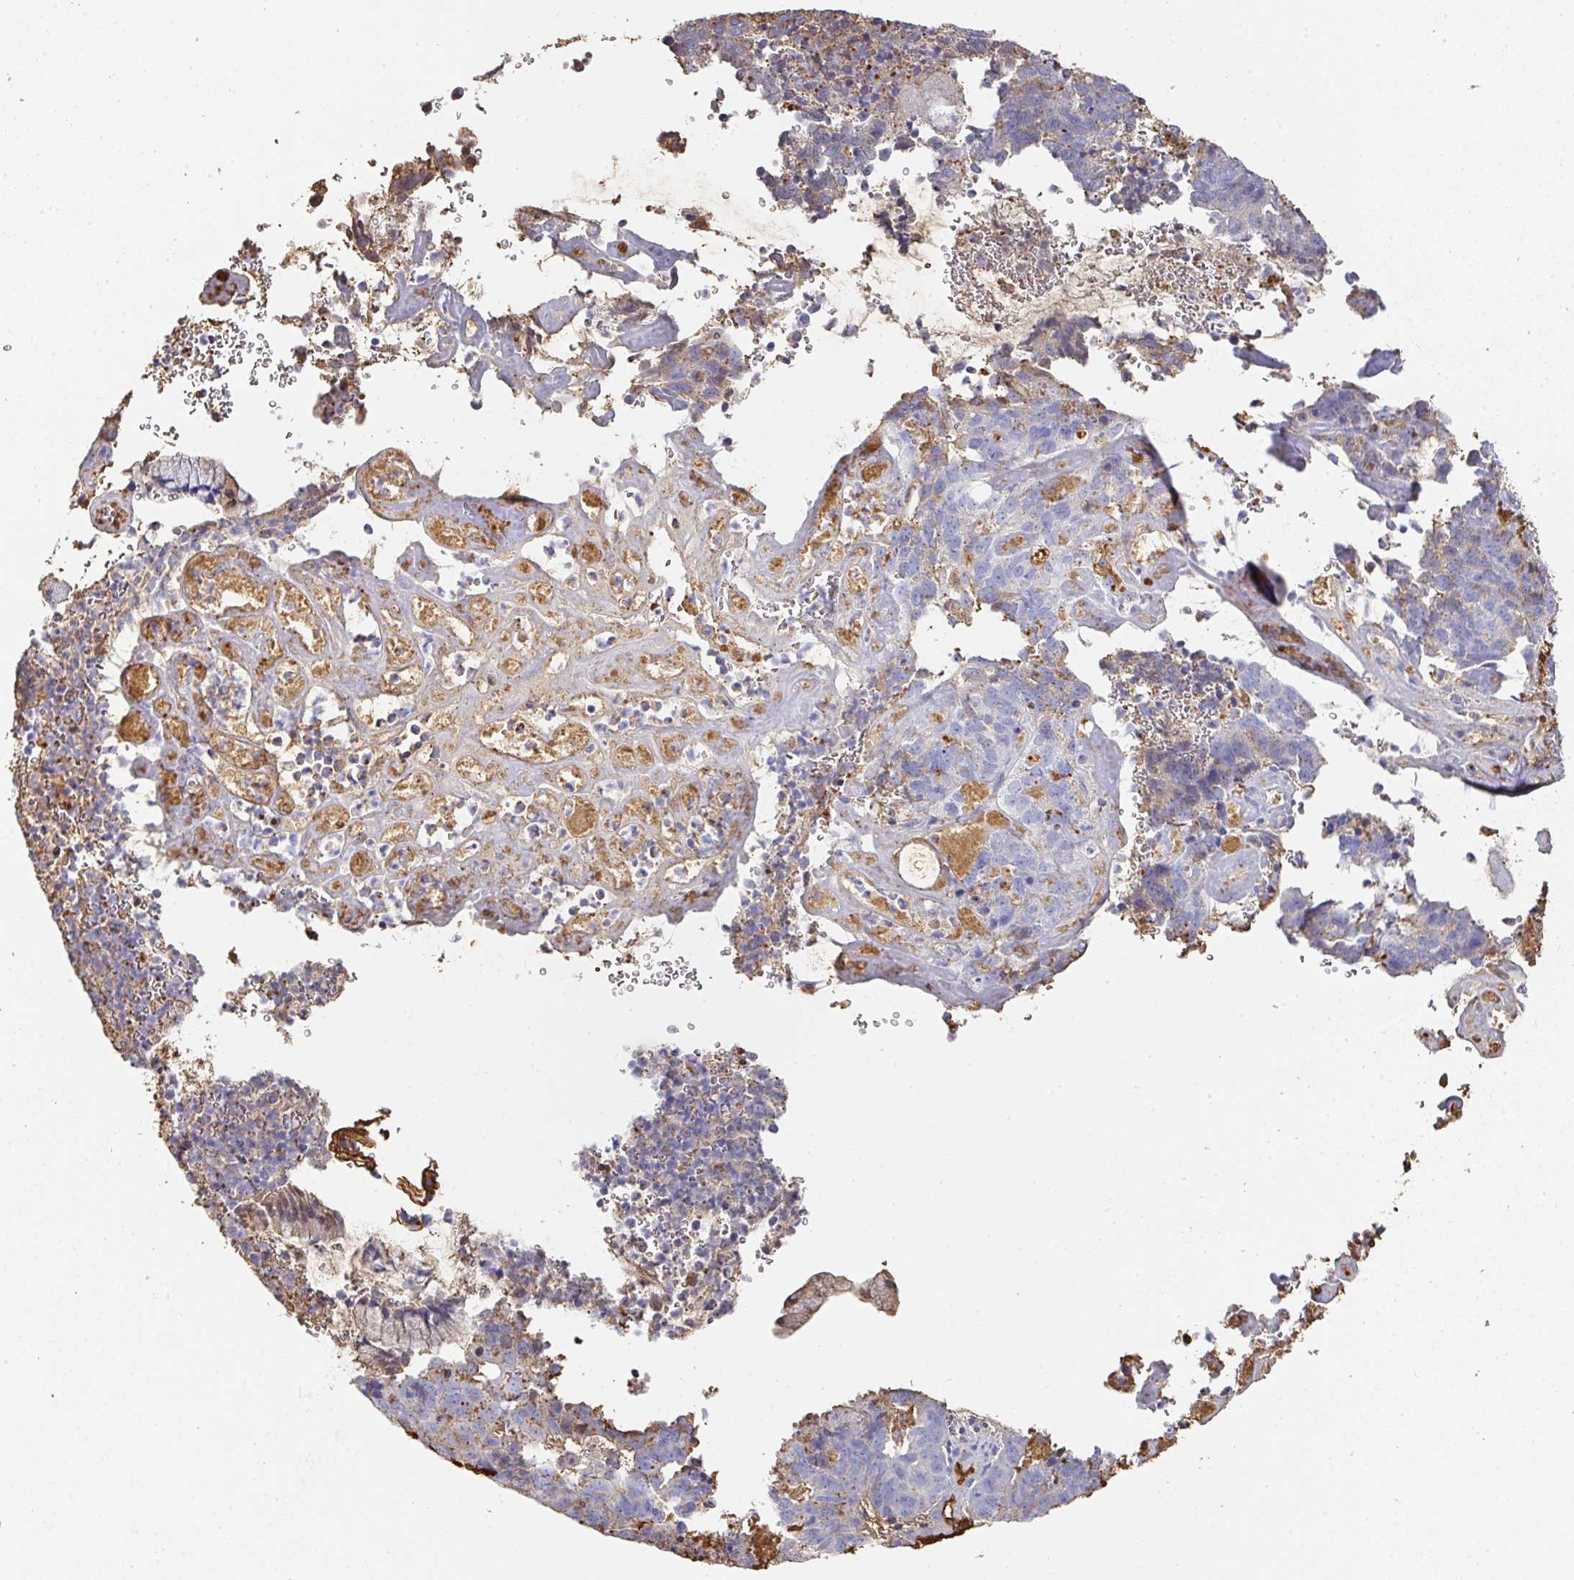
{"staining": {"intensity": "negative", "quantity": "none", "location": "none"}, "tissue": "cervical cancer", "cell_type": "Tumor cells", "image_type": "cancer", "snomed": [{"axis": "morphology", "description": "Adenocarcinoma, NOS"}, {"axis": "topography", "description": "Cervix"}], "caption": "High power microscopy image of an IHC image of cervical adenocarcinoma, revealing no significant staining in tumor cells.", "gene": "ALB", "patient": {"sex": "female", "age": 38}}